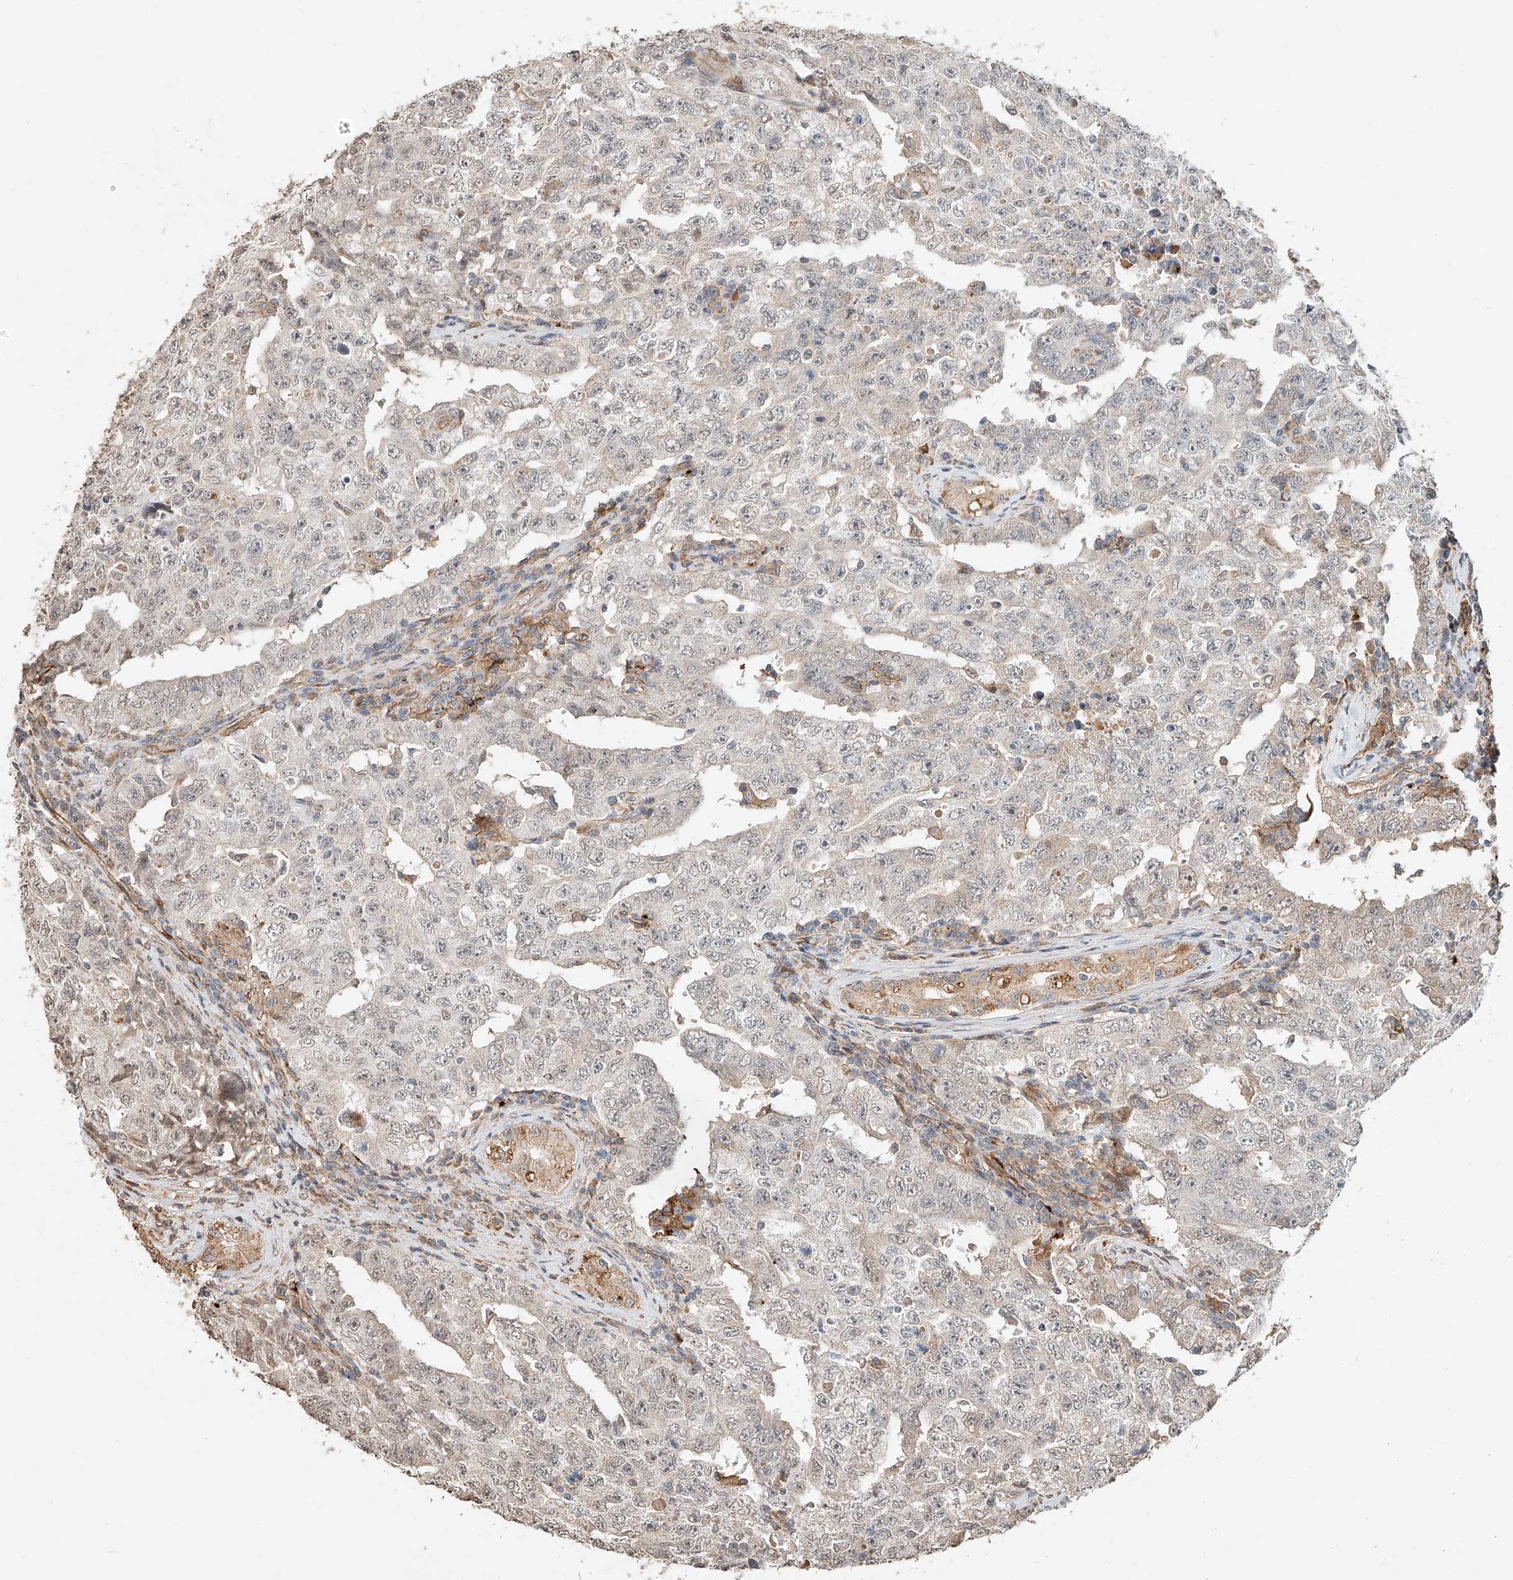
{"staining": {"intensity": "weak", "quantity": "<25%", "location": "nuclear"}, "tissue": "testis cancer", "cell_type": "Tumor cells", "image_type": "cancer", "snomed": [{"axis": "morphology", "description": "Carcinoma, Embryonal, NOS"}, {"axis": "topography", "description": "Testis"}], "caption": "Immunohistochemistry (IHC) of testis cancer exhibits no expression in tumor cells.", "gene": "SUSD6", "patient": {"sex": "male", "age": 26}}